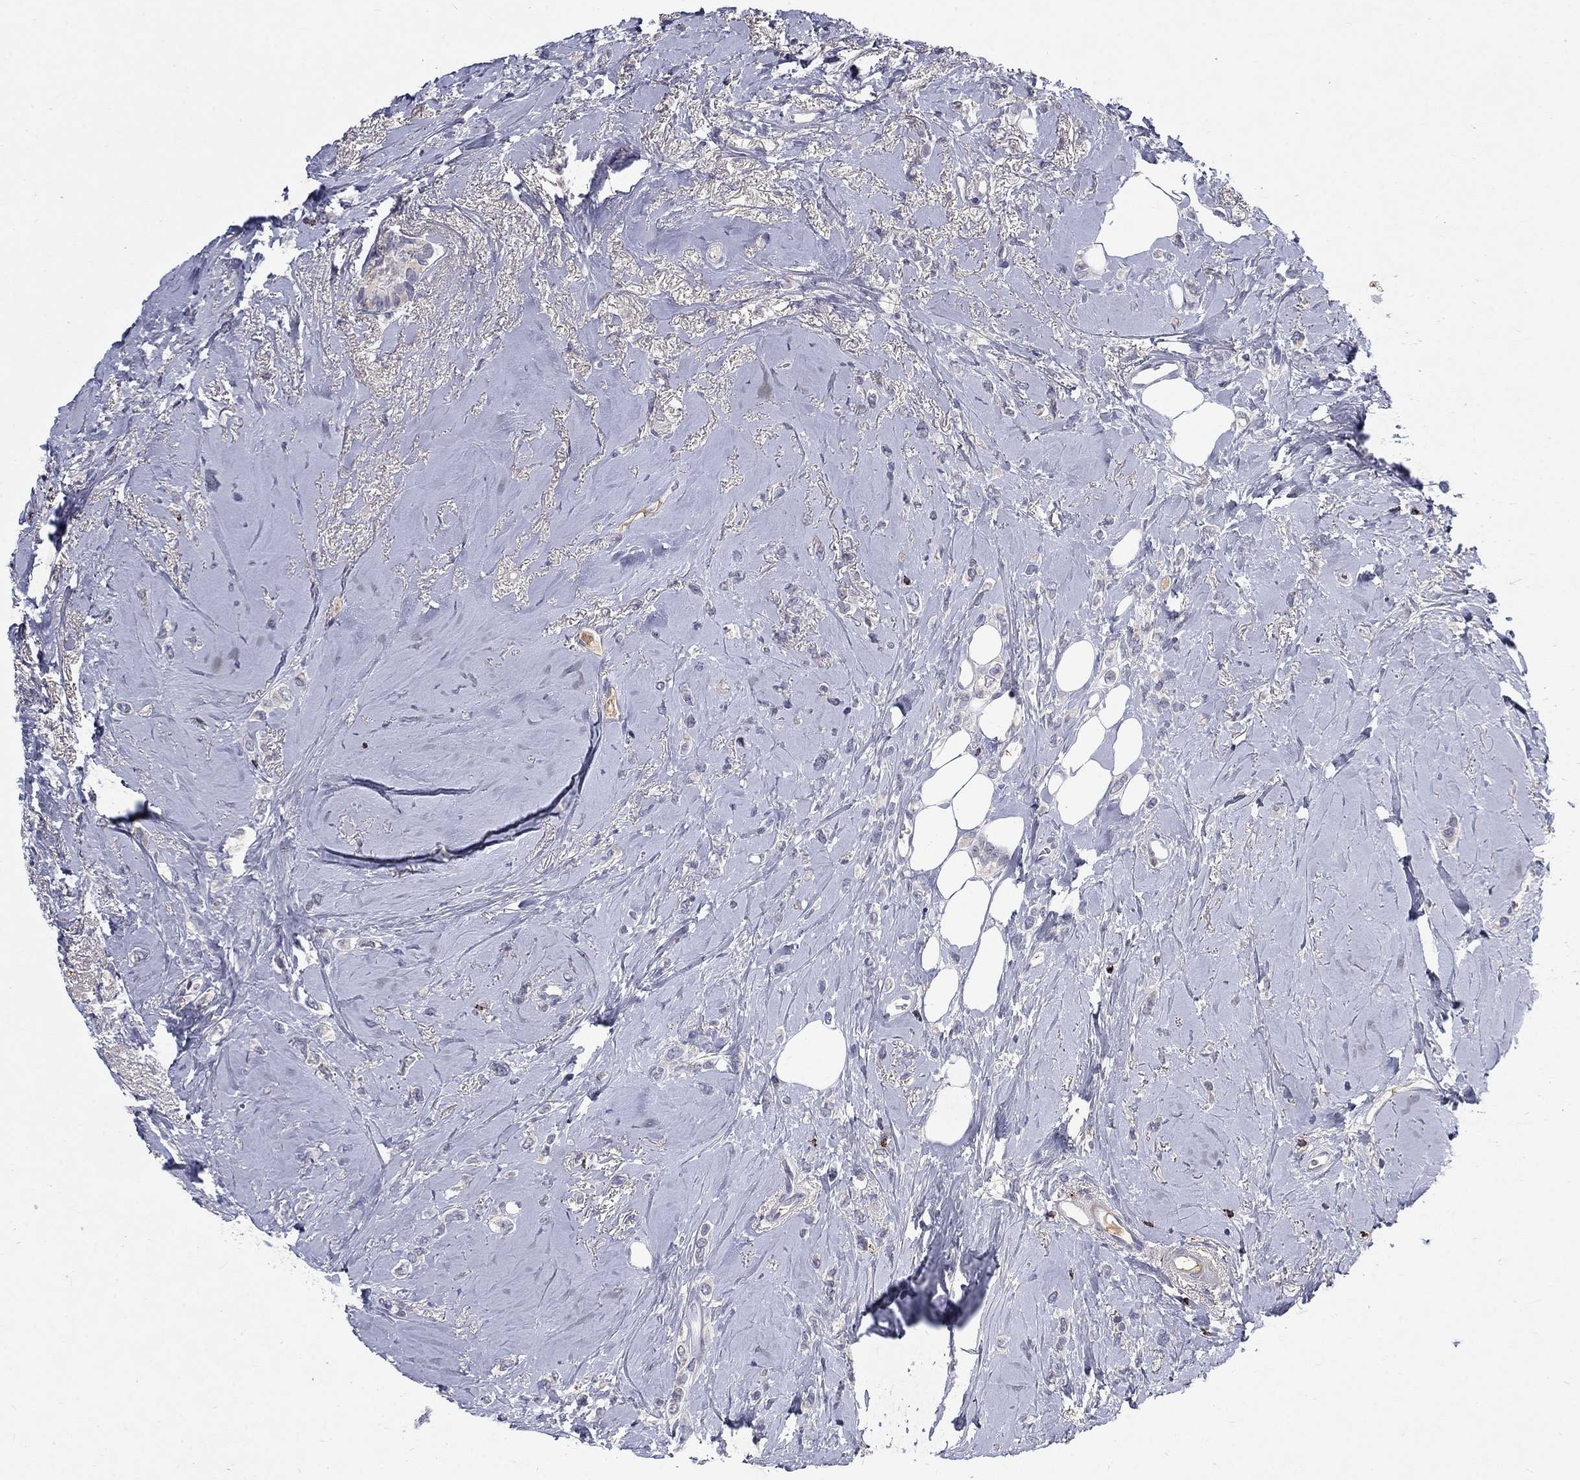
{"staining": {"intensity": "negative", "quantity": "none", "location": "none"}, "tissue": "breast cancer", "cell_type": "Tumor cells", "image_type": "cancer", "snomed": [{"axis": "morphology", "description": "Lobular carcinoma"}, {"axis": "topography", "description": "Breast"}], "caption": "This photomicrograph is of breast cancer (lobular carcinoma) stained with immunohistochemistry to label a protein in brown with the nuclei are counter-stained blue. There is no positivity in tumor cells.", "gene": "GZMA", "patient": {"sex": "female", "age": 66}}